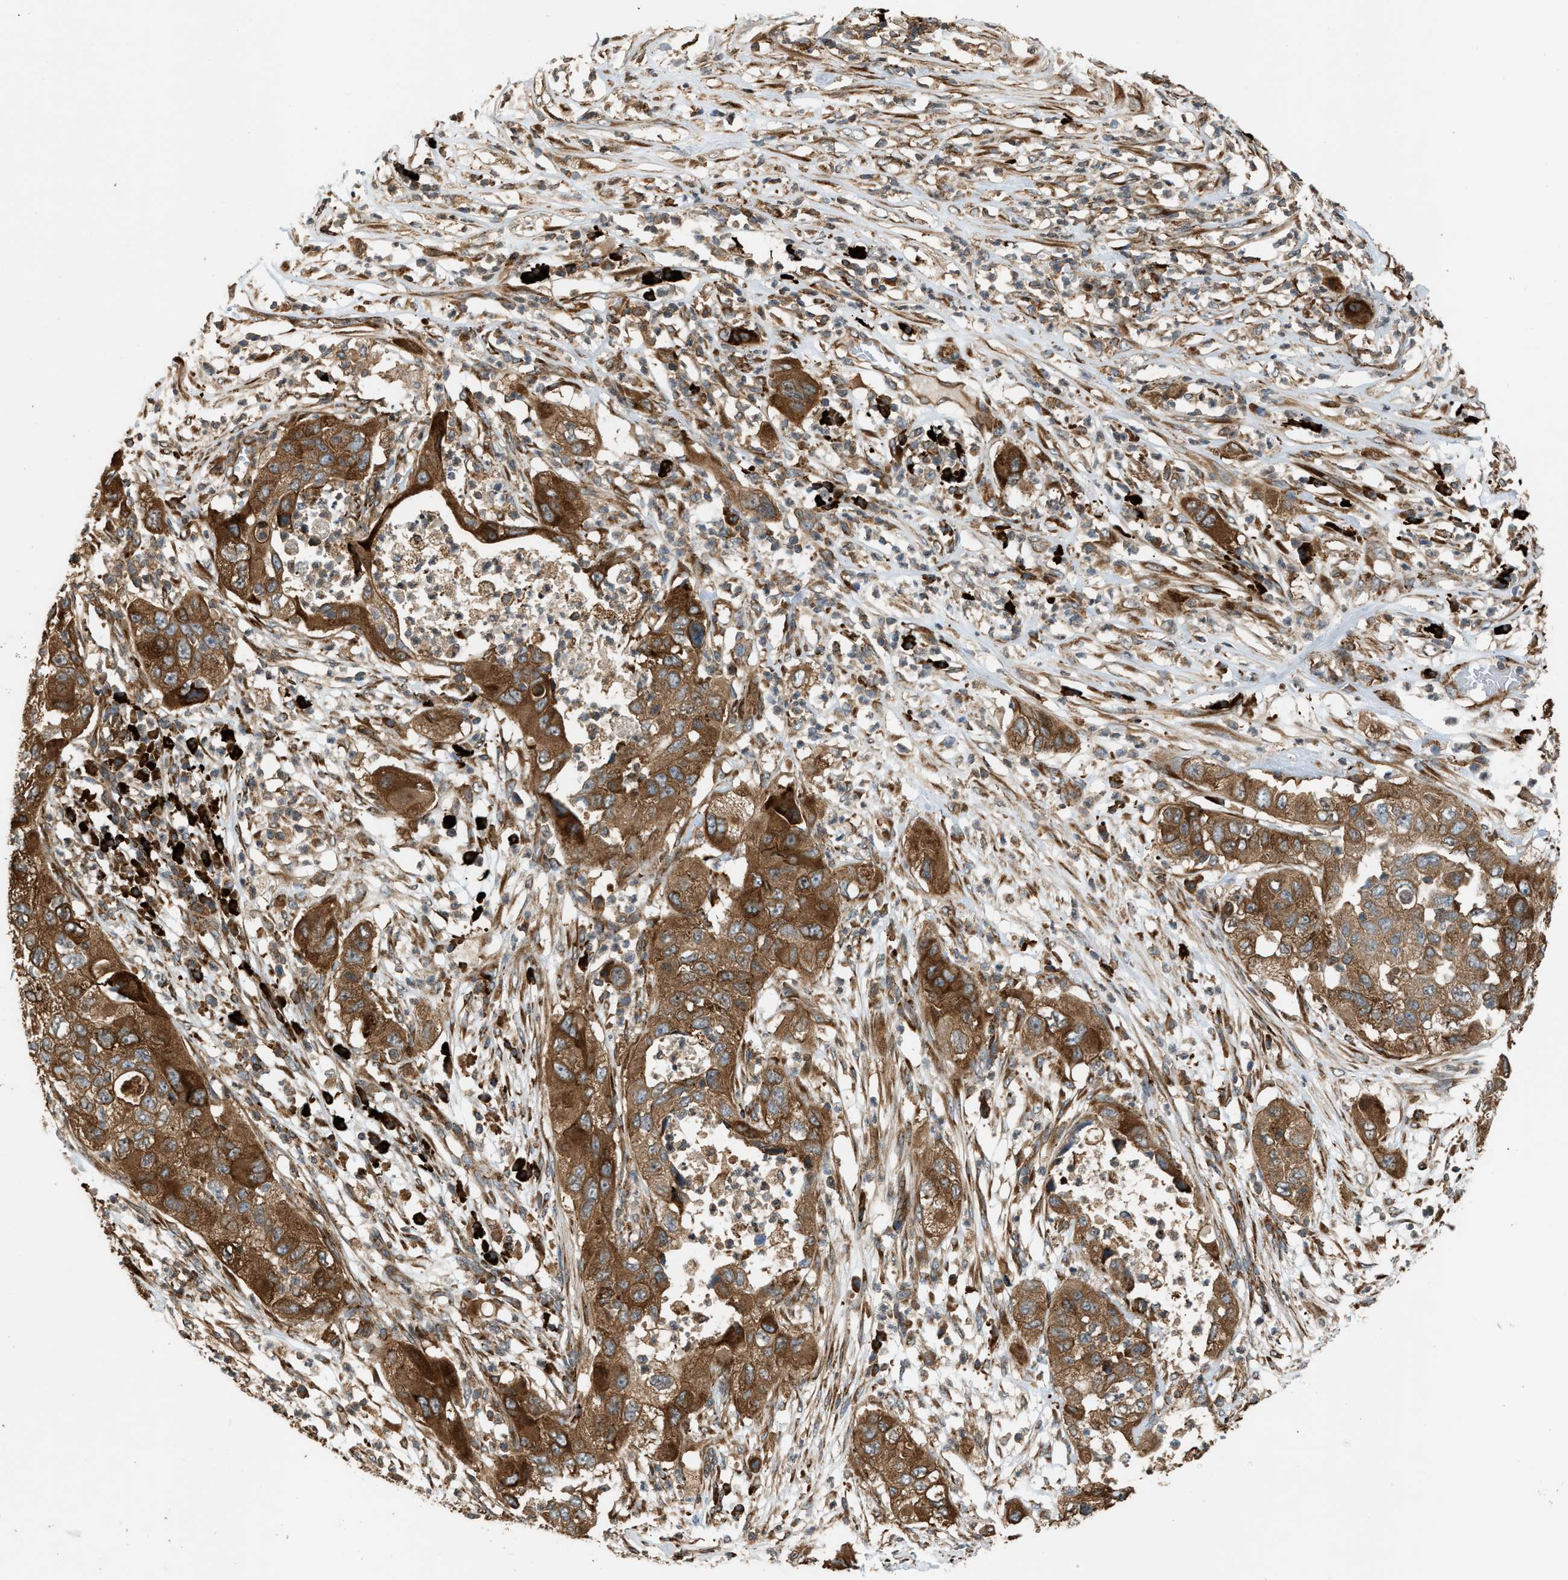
{"staining": {"intensity": "strong", "quantity": ">75%", "location": "cytoplasmic/membranous"}, "tissue": "pancreatic cancer", "cell_type": "Tumor cells", "image_type": "cancer", "snomed": [{"axis": "morphology", "description": "Adenocarcinoma, NOS"}, {"axis": "topography", "description": "Pancreas"}], "caption": "Human adenocarcinoma (pancreatic) stained with a brown dye demonstrates strong cytoplasmic/membranous positive positivity in approximately >75% of tumor cells.", "gene": "BAIAP2L1", "patient": {"sex": "female", "age": 78}}